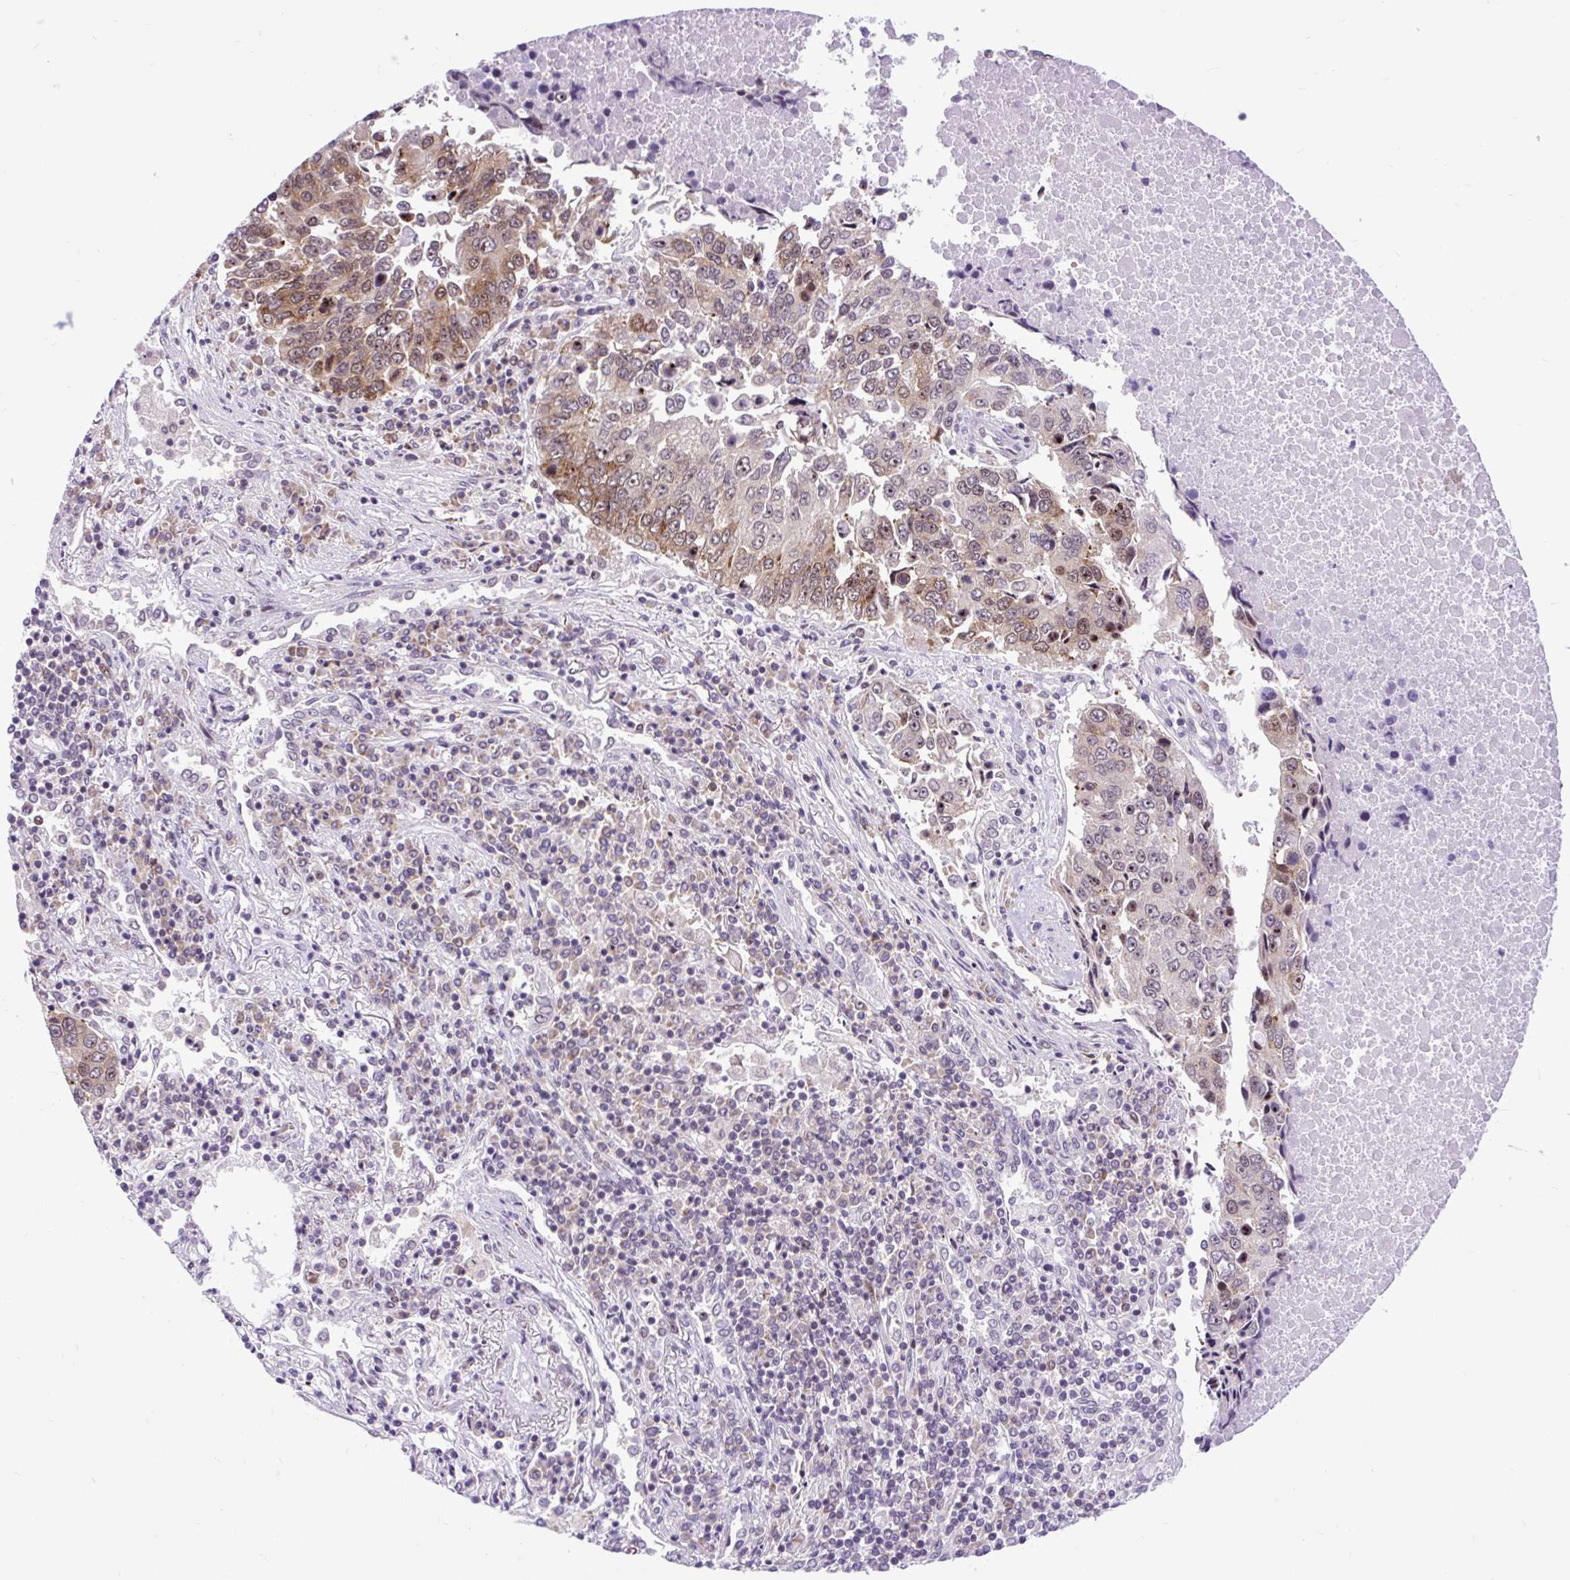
{"staining": {"intensity": "moderate", "quantity": ">75%", "location": "nuclear"}, "tissue": "lung cancer", "cell_type": "Tumor cells", "image_type": "cancer", "snomed": [{"axis": "morphology", "description": "Squamous cell carcinoma, NOS"}, {"axis": "topography", "description": "Lung"}], "caption": "Lung cancer (squamous cell carcinoma) tissue shows moderate nuclear positivity in about >75% of tumor cells, visualized by immunohistochemistry.", "gene": "CLK2", "patient": {"sex": "female", "age": 66}}